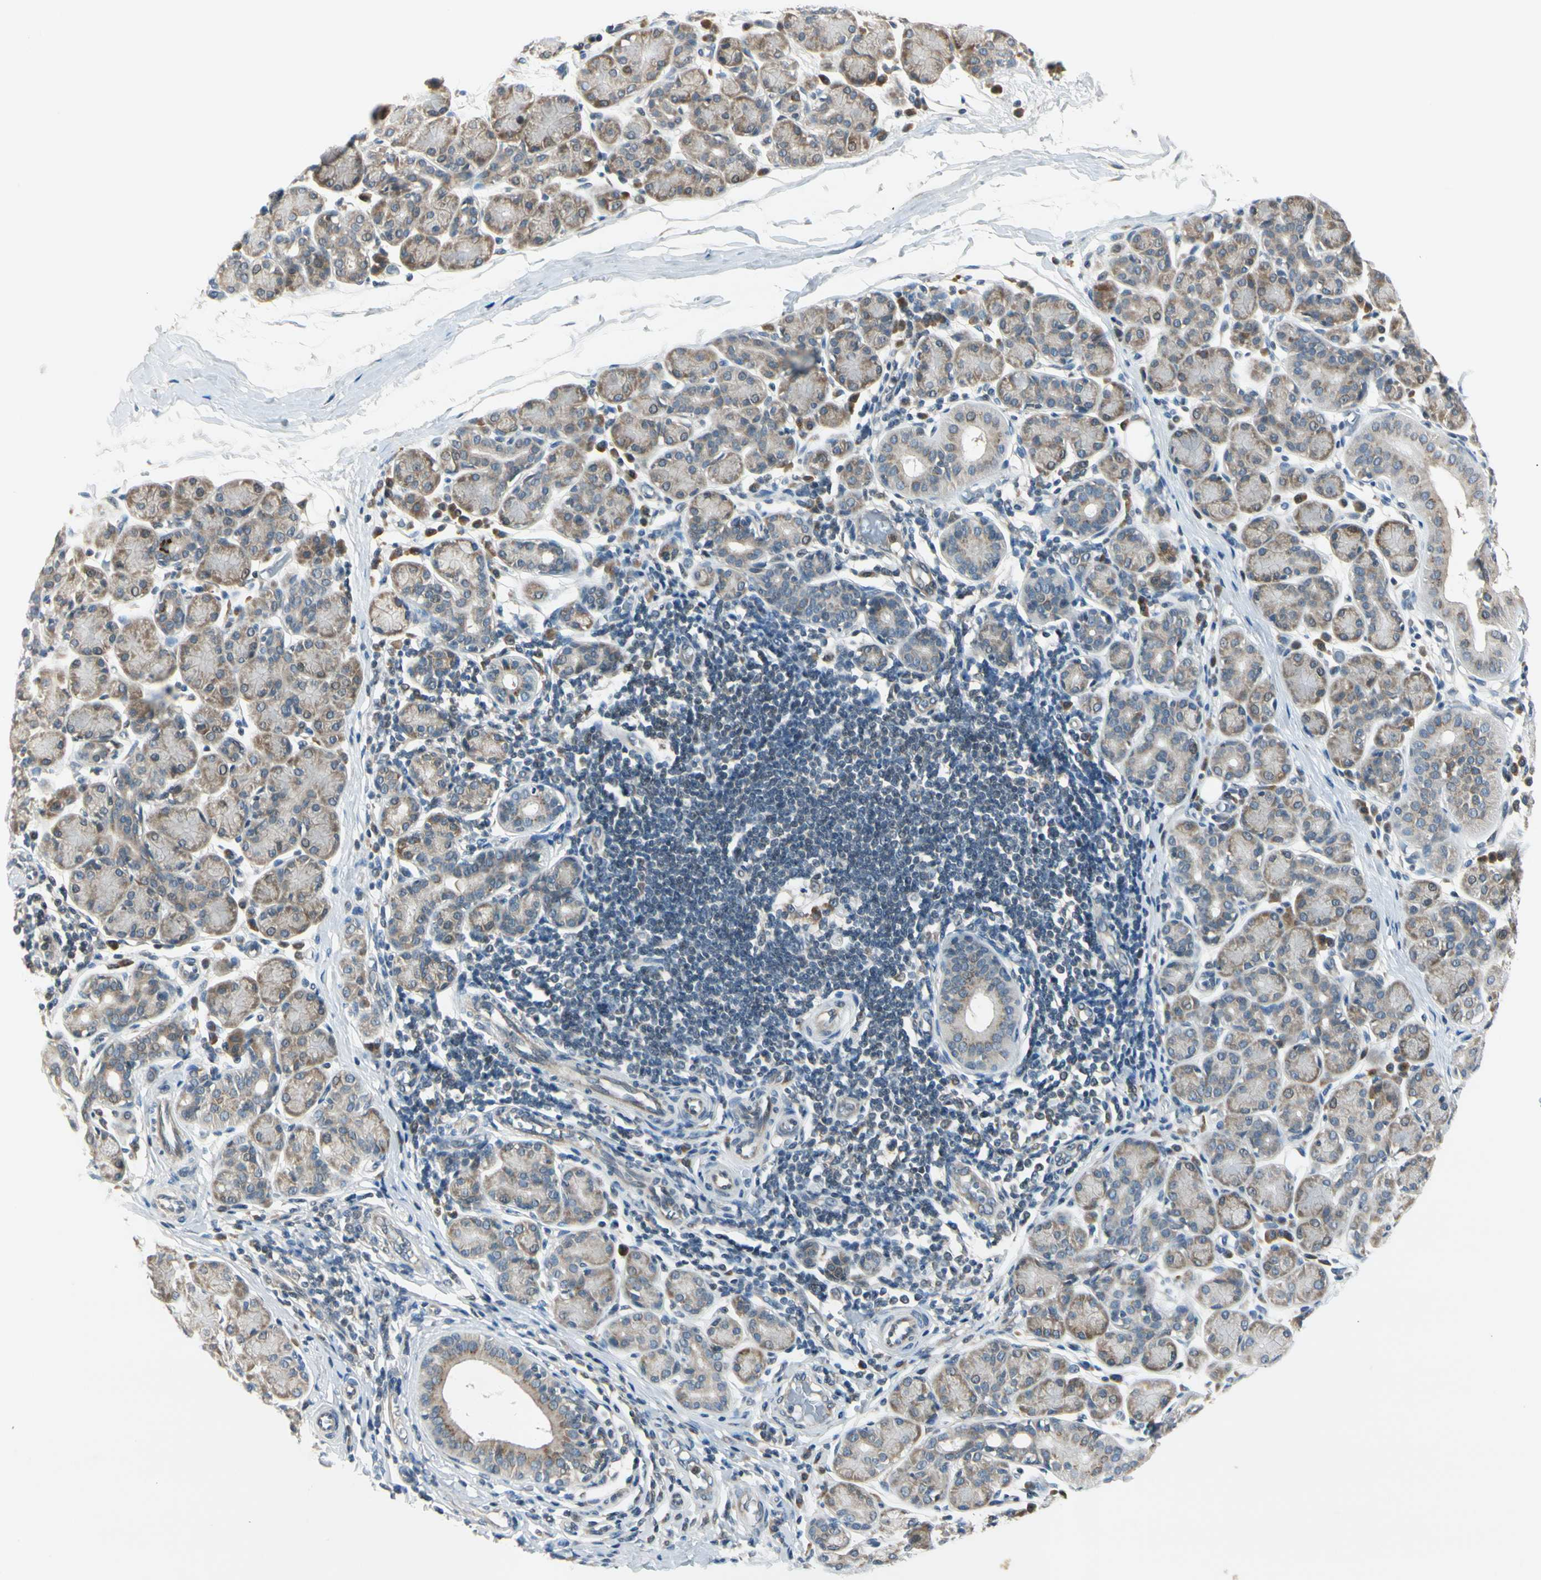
{"staining": {"intensity": "moderate", "quantity": "25%-75%", "location": "cytoplasmic/membranous"}, "tissue": "salivary gland", "cell_type": "Glandular cells", "image_type": "normal", "snomed": [{"axis": "morphology", "description": "Normal tissue, NOS"}, {"axis": "morphology", "description": "Inflammation, NOS"}, {"axis": "topography", "description": "Lymph node"}, {"axis": "topography", "description": "Salivary gland"}], "caption": "A high-resolution histopathology image shows immunohistochemistry (IHC) staining of normal salivary gland, which exhibits moderate cytoplasmic/membranous expression in approximately 25%-75% of glandular cells. (Stains: DAB (3,3'-diaminobenzidine) in brown, nuclei in blue, Microscopy: brightfield microscopy at high magnification).", "gene": "RPS6KB2", "patient": {"sex": "male", "age": 3}}